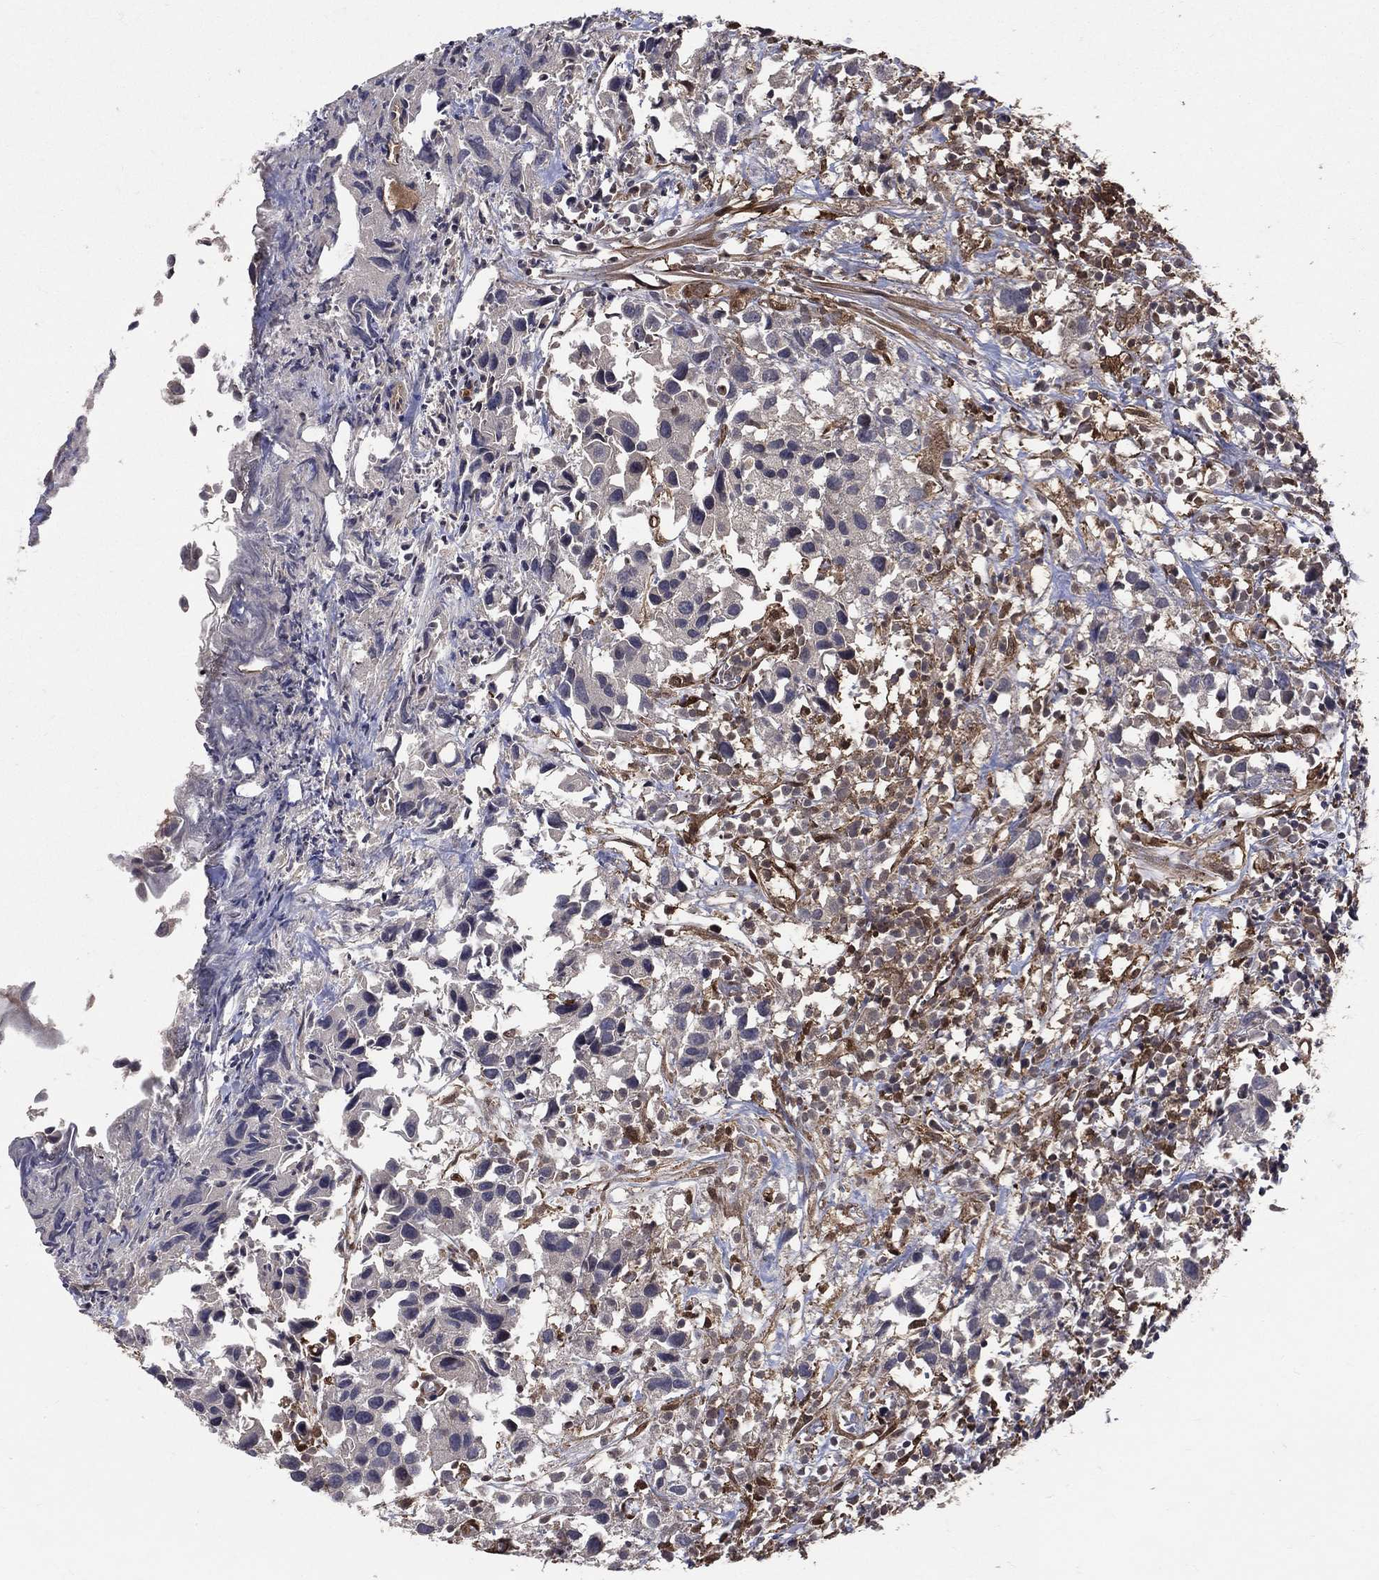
{"staining": {"intensity": "negative", "quantity": "none", "location": "none"}, "tissue": "urothelial cancer", "cell_type": "Tumor cells", "image_type": "cancer", "snomed": [{"axis": "morphology", "description": "Urothelial carcinoma, High grade"}, {"axis": "topography", "description": "Urinary bladder"}], "caption": "Immunohistochemistry of urothelial cancer demonstrates no expression in tumor cells. (Stains: DAB immunohistochemistry (IHC) with hematoxylin counter stain, Microscopy: brightfield microscopy at high magnification).", "gene": "DPYSL2", "patient": {"sex": "male", "age": 79}}